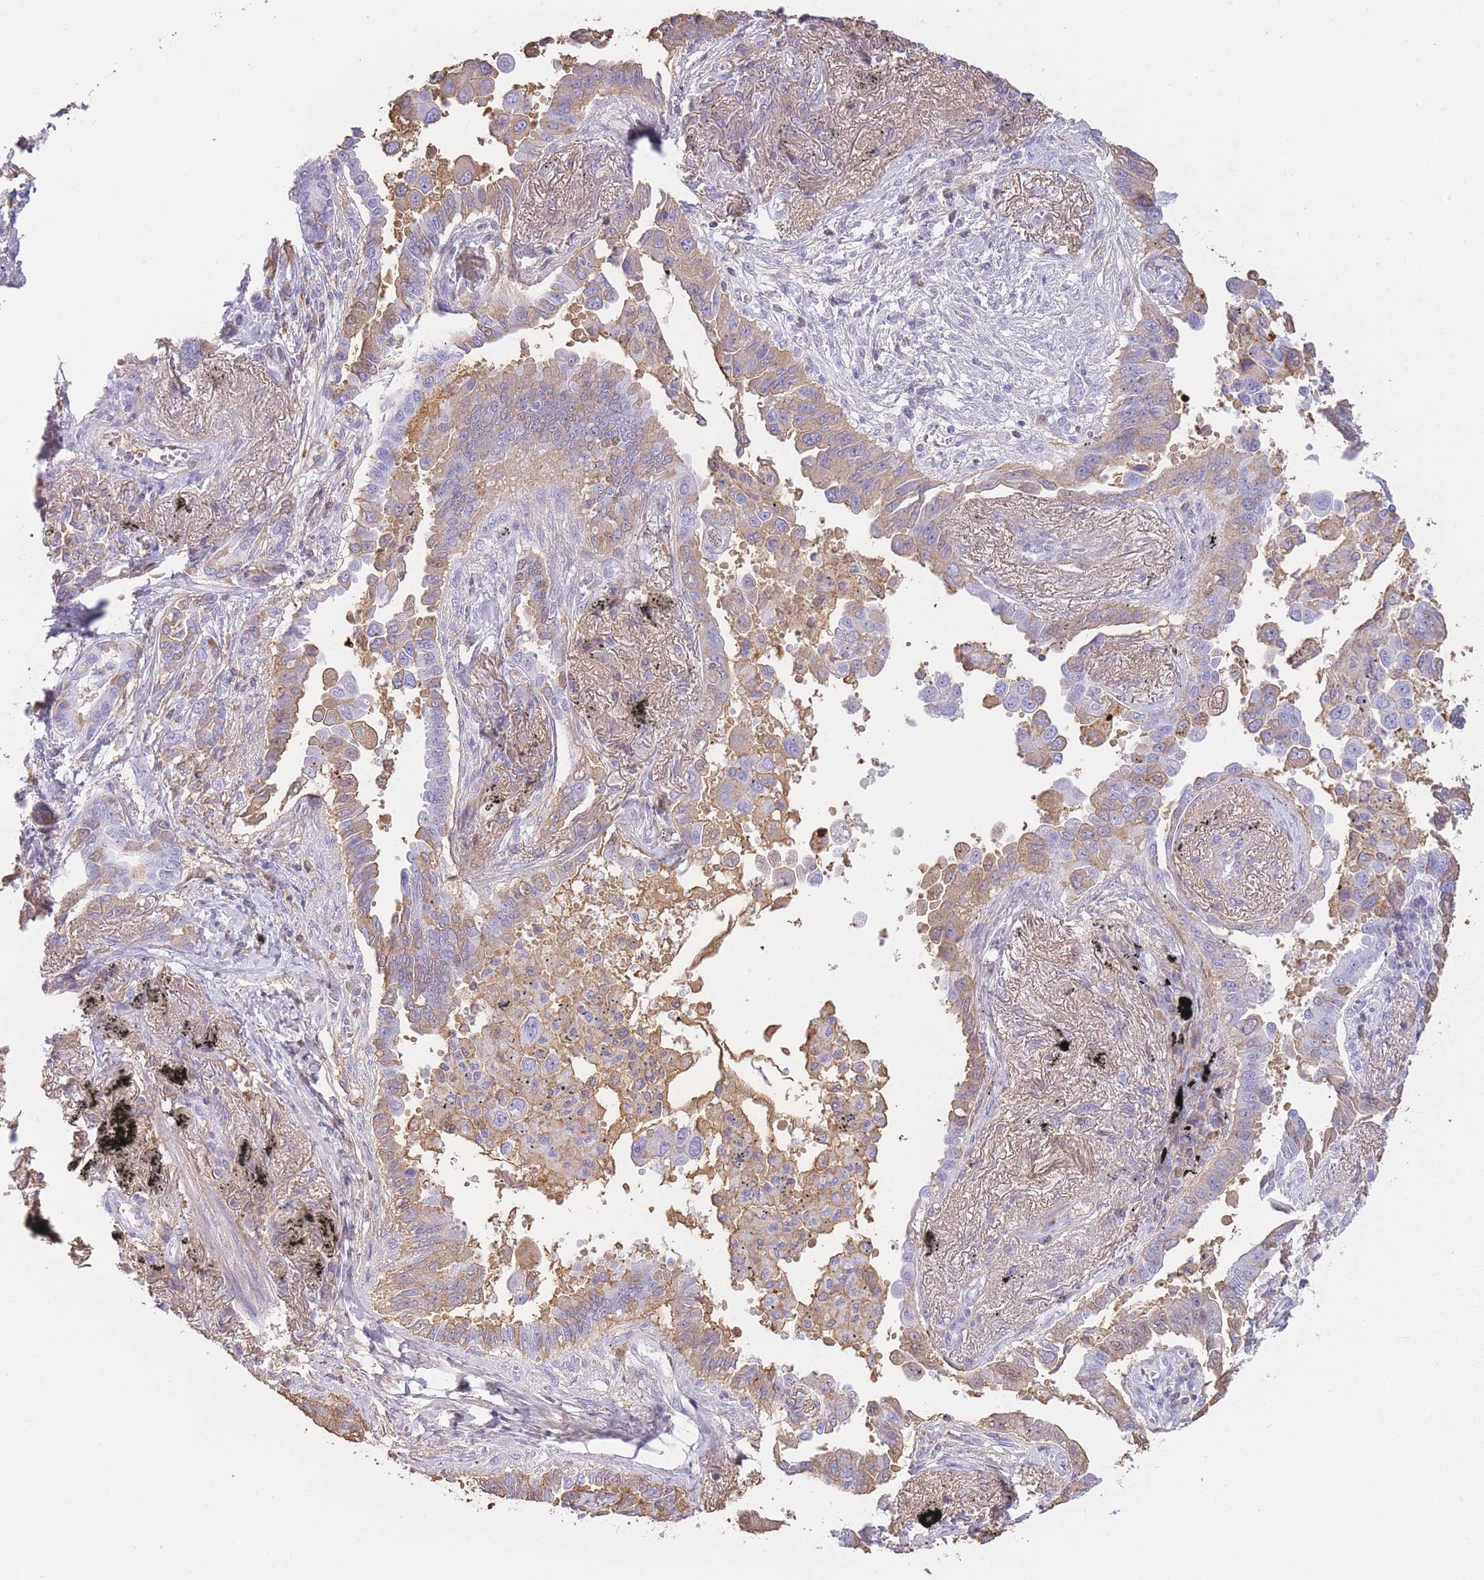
{"staining": {"intensity": "weak", "quantity": "25%-75%", "location": "cytoplasmic/membranous"}, "tissue": "lung cancer", "cell_type": "Tumor cells", "image_type": "cancer", "snomed": [{"axis": "morphology", "description": "Adenocarcinoma, NOS"}, {"axis": "topography", "description": "Lung"}], "caption": "The image reveals immunohistochemical staining of lung cancer. There is weak cytoplasmic/membranous expression is appreciated in about 25%-75% of tumor cells.", "gene": "AP3S2", "patient": {"sex": "male", "age": 67}}